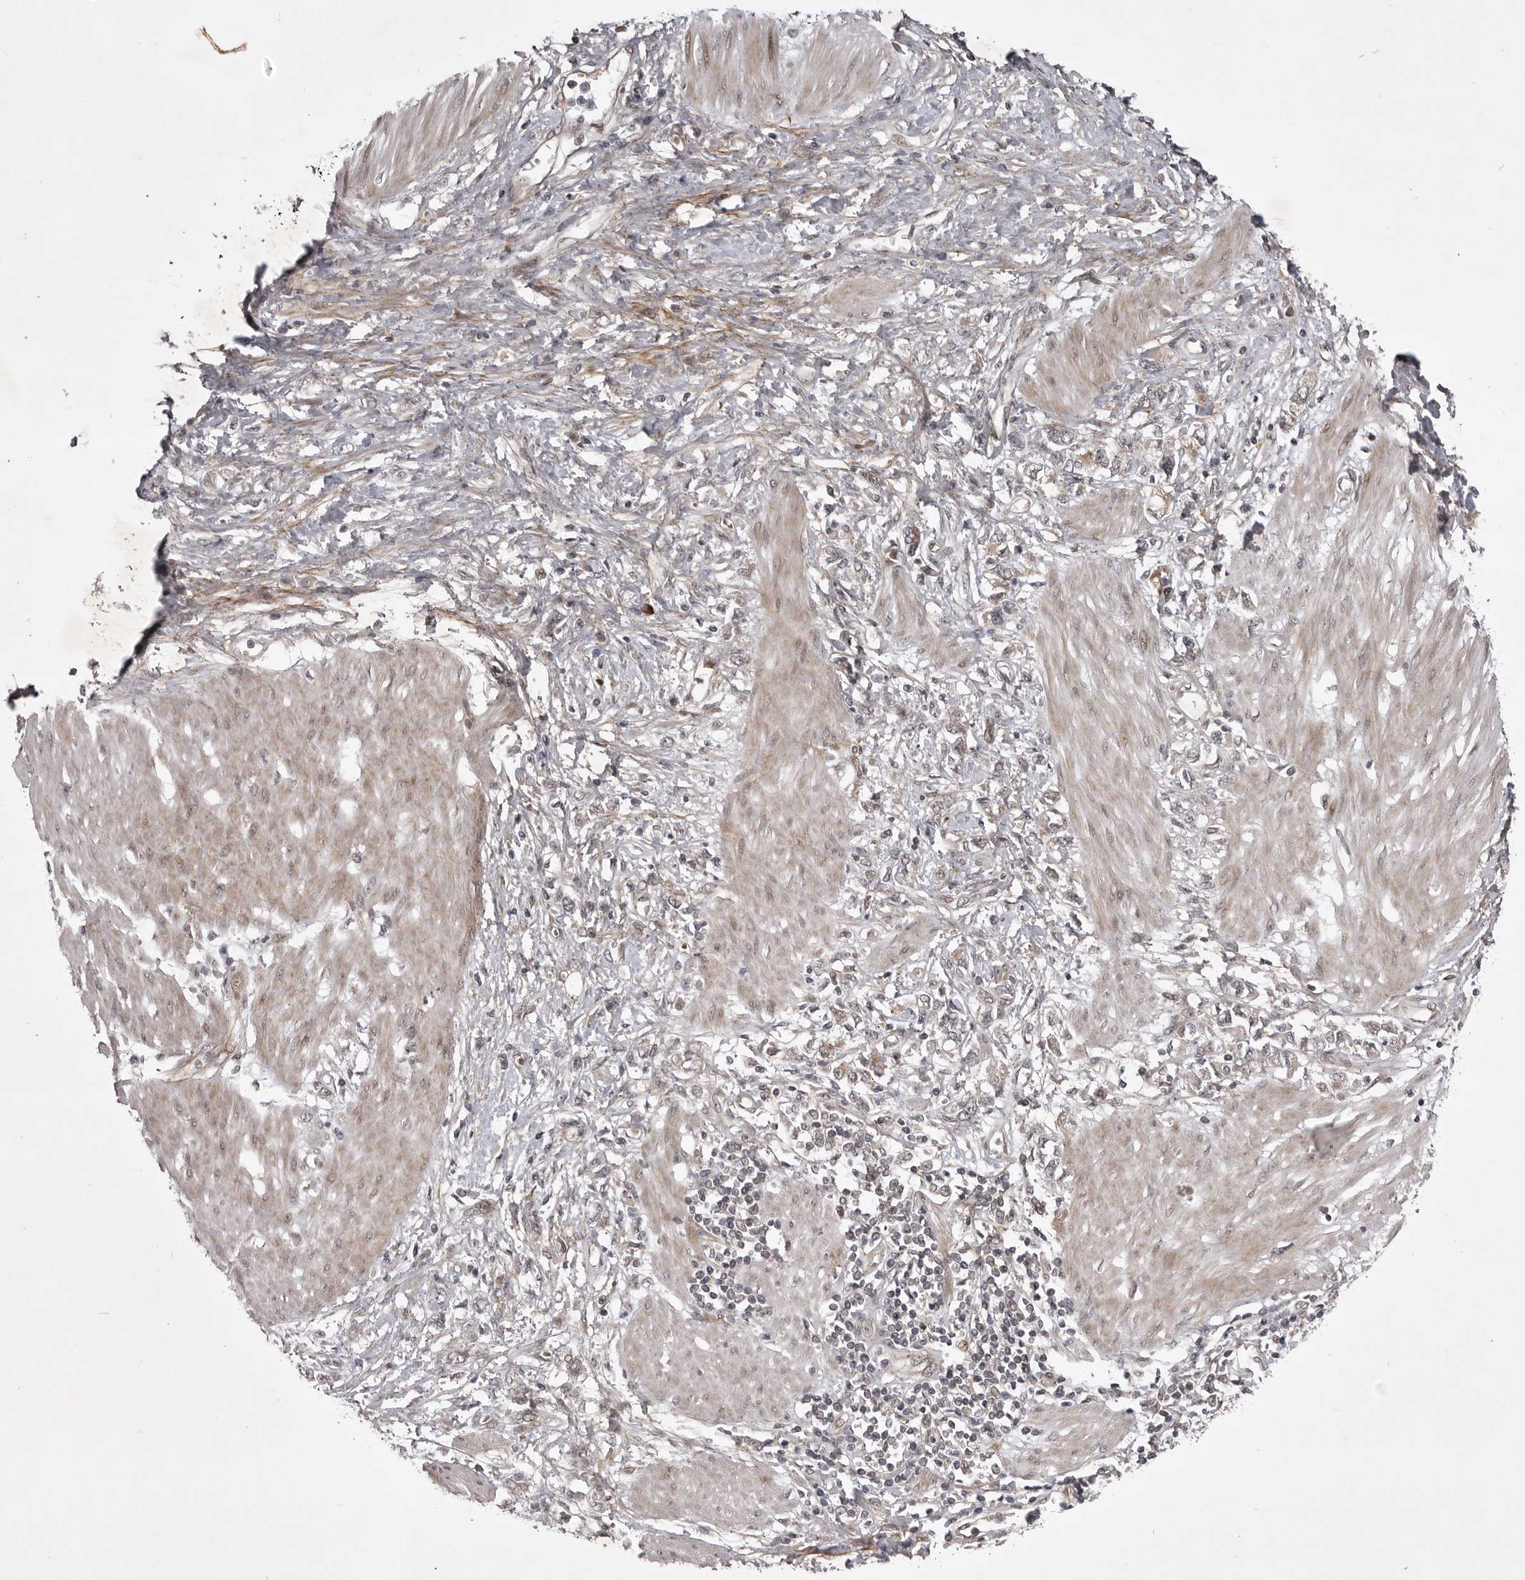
{"staining": {"intensity": "weak", "quantity": "<25%", "location": "cytoplasmic/membranous,nuclear"}, "tissue": "stomach cancer", "cell_type": "Tumor cells", "image_type": "cancer", "snomed": [{"axis": "morphology", "description": "Adenocarcinoma, NOS"}, {"axis": "topography", "description": "Stomach"}], "caption": "There is no significant positivity in tumor cells of adenocarcinoma (stomach).", "gene": "SNX16", "patient": {"sex": "female", "age": 76}}